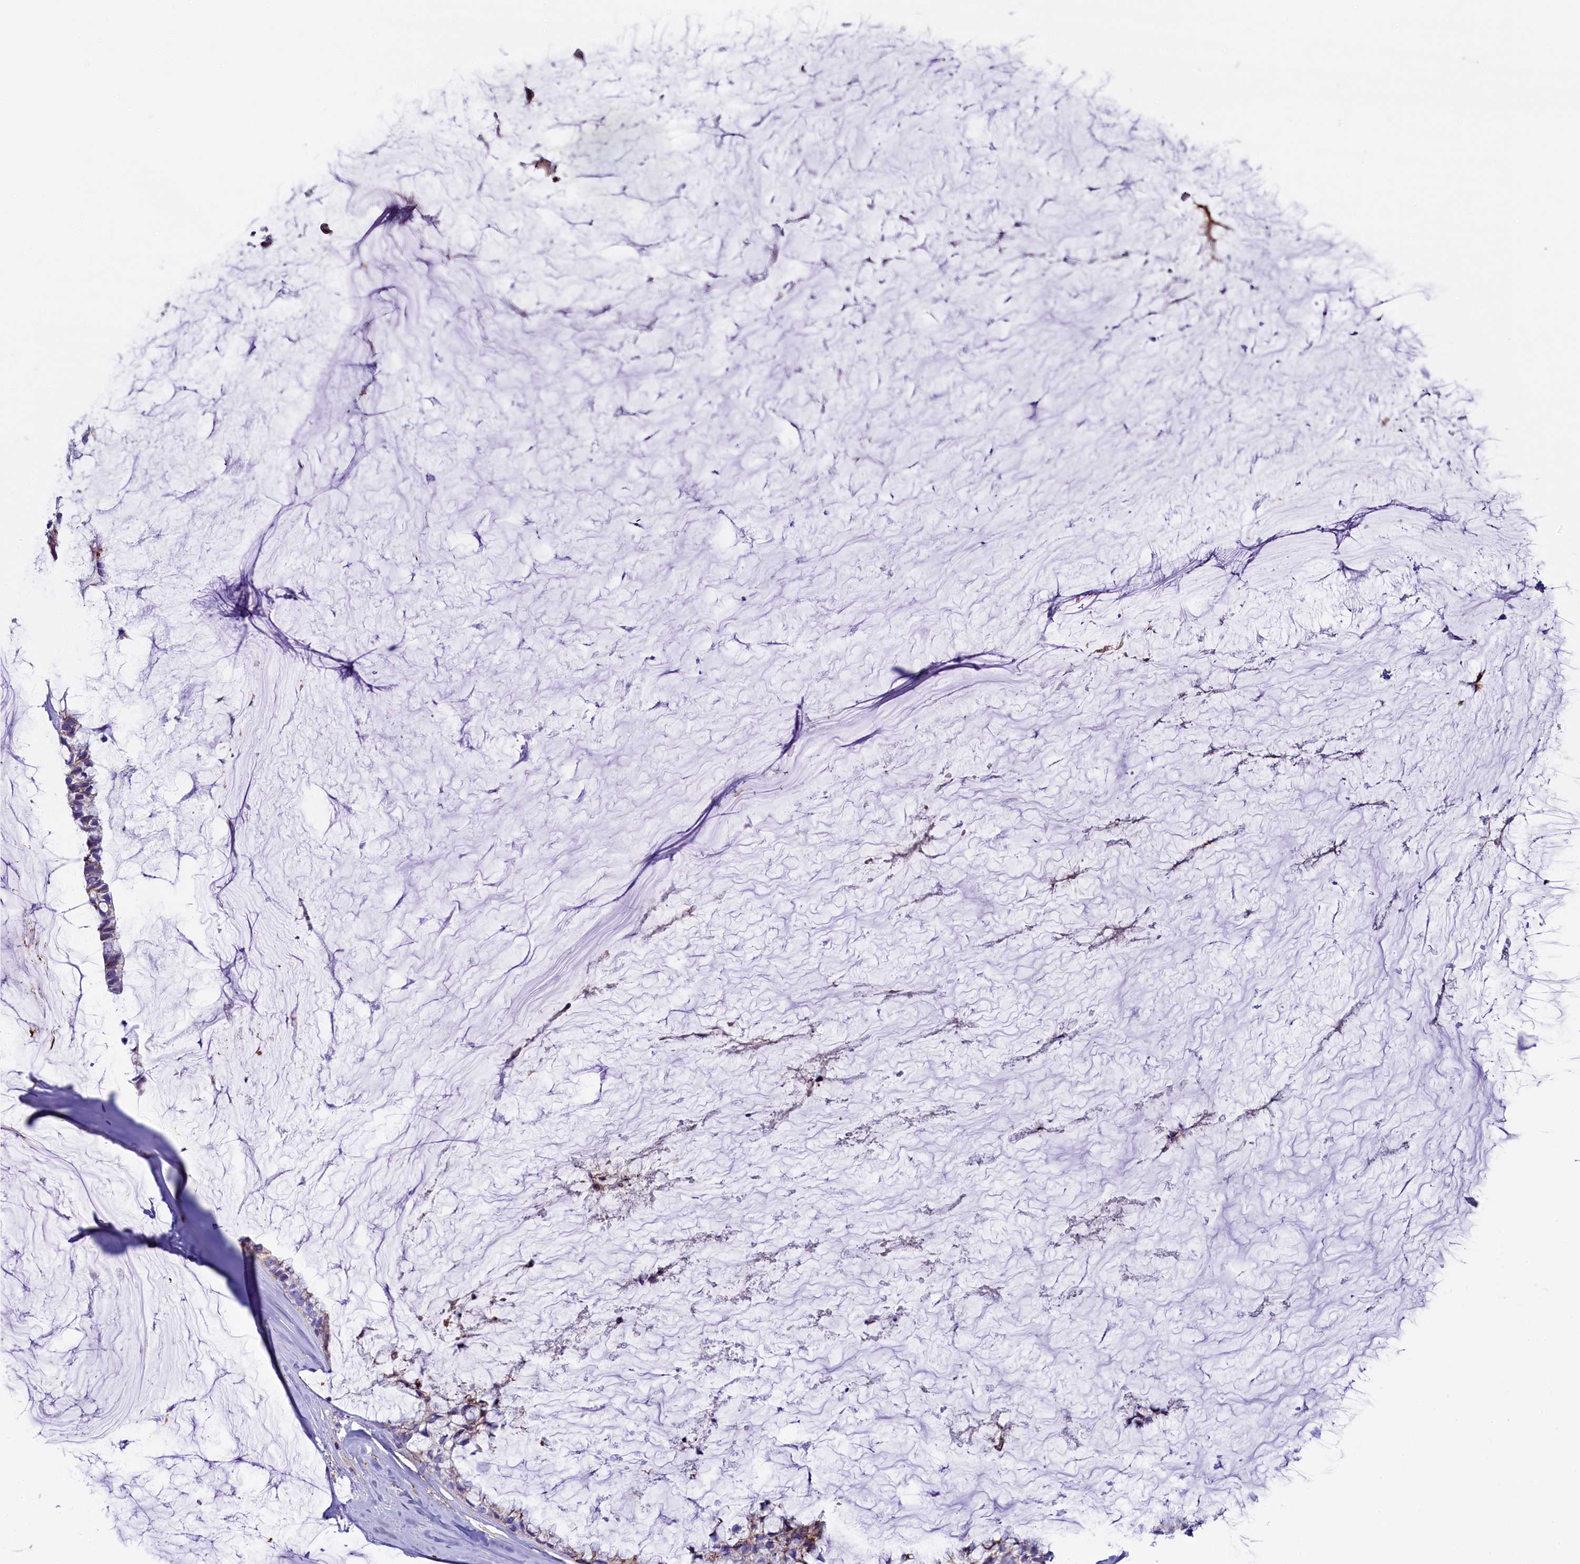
{"staining": {"intensity": "weak", "quantity": "<25%", "location": "cytoplasmic/membranous"}, "tissue": "ovarian cancer", "cell_type": "Tumor cells", "image_type": "cancer", "snomed": [{"axis": "morphology", "description": "Cystadenocarcinoma, mucinous, NOS"}, {"axis": "topography", "description": "Ovary"}], "caption": "Immunohistochemistry (IHC) image of ovarian cancer stained for a protein (brown), which displays no expression in tumor cells.", "gene": "IL20RA", "patient": {"sex": "female", "age": 39}}